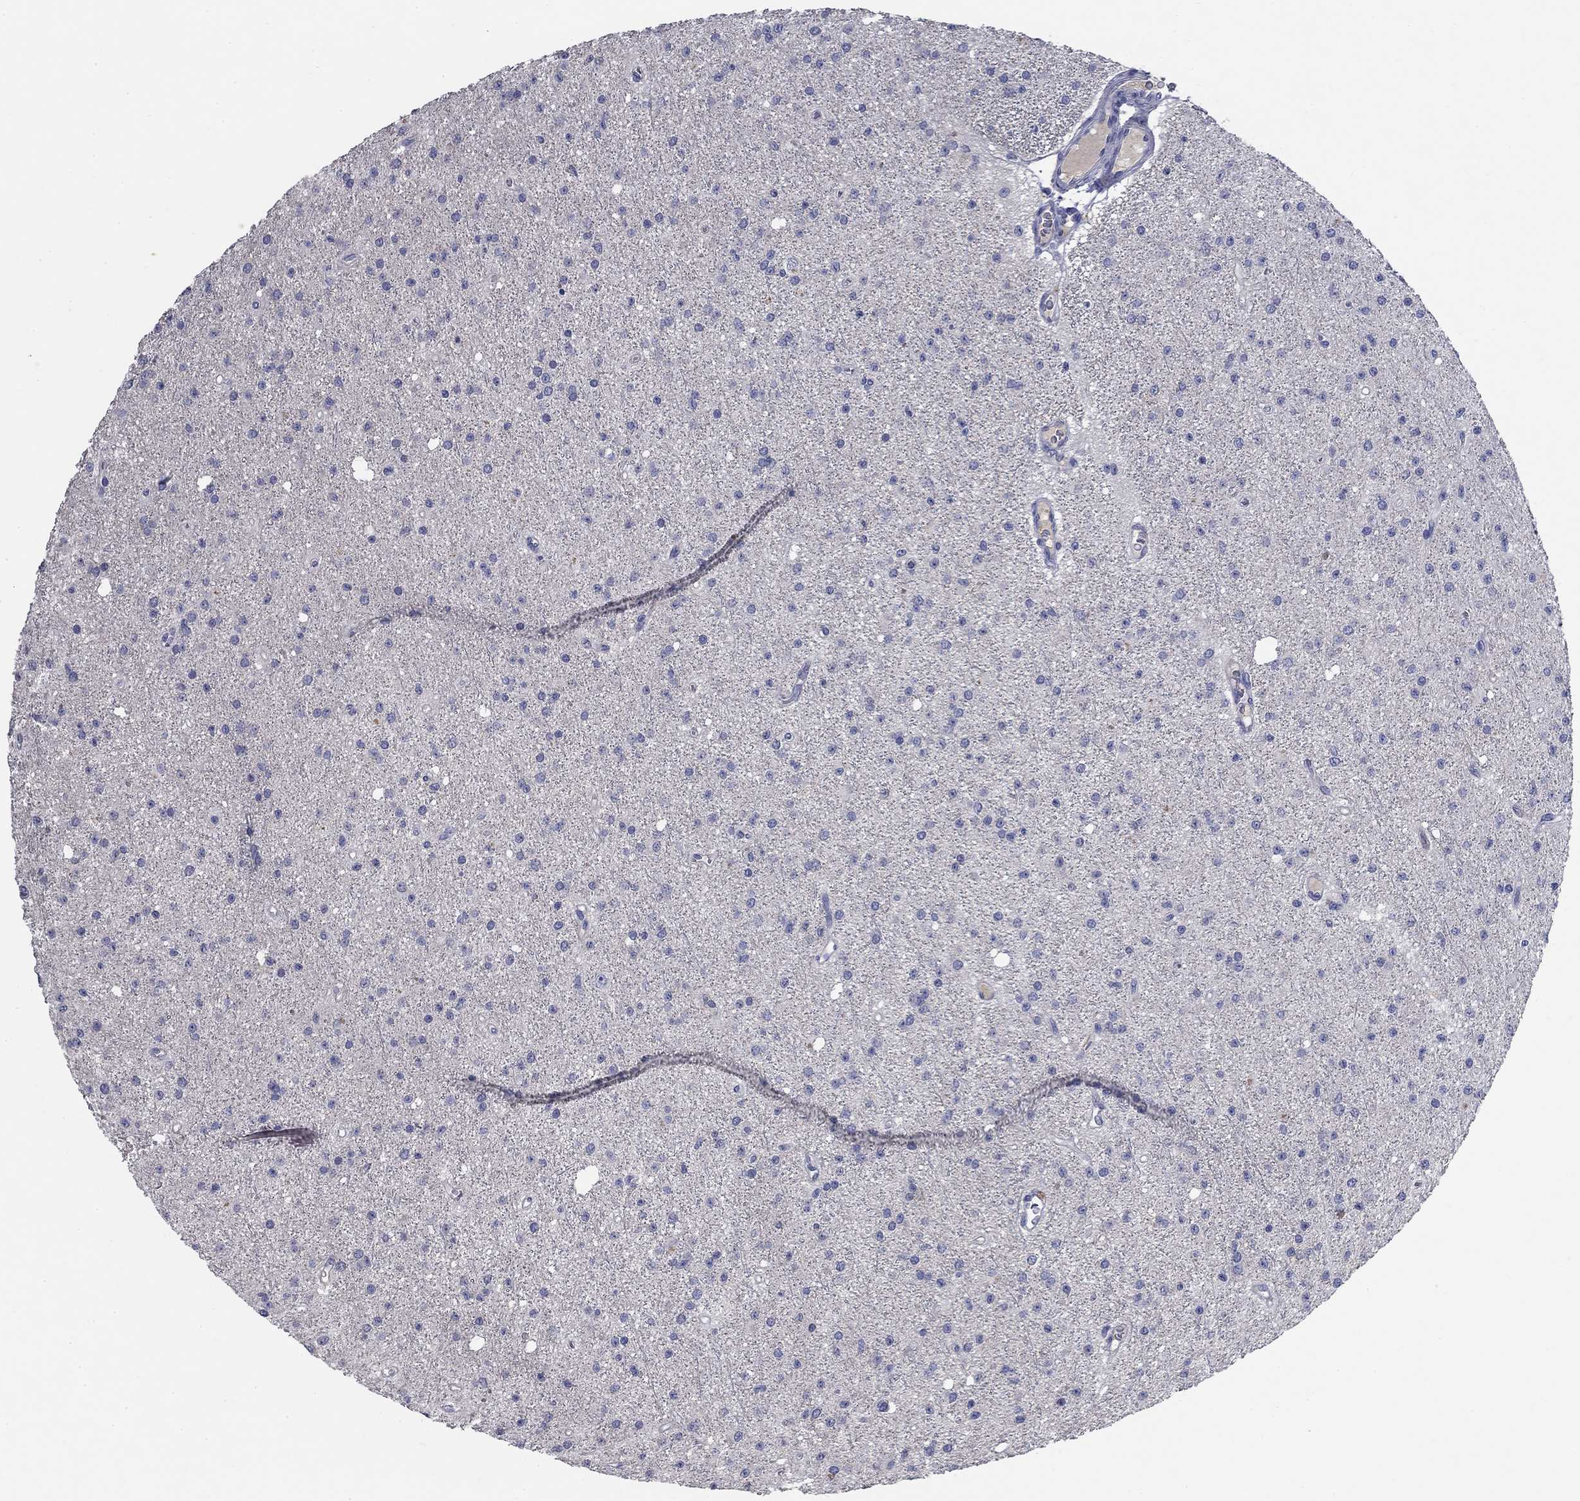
{"staining": {"intensity": "negative", "quantity": "none", "location": "none"}, "tissue": "glioma", "cell_type": "Tumor cells", "image_type": "cancer", "snomed": [{"axis": "morphology", "description": "Glioma, malignant, Low grade"}, {"axis": "topography", "description": "Brain"}], "caption": "Glioma stained for a protein using IHC reveals no staining tumor cells.", "gene": "TMEM249", "patient": {"sex": "male", "age": 27}}